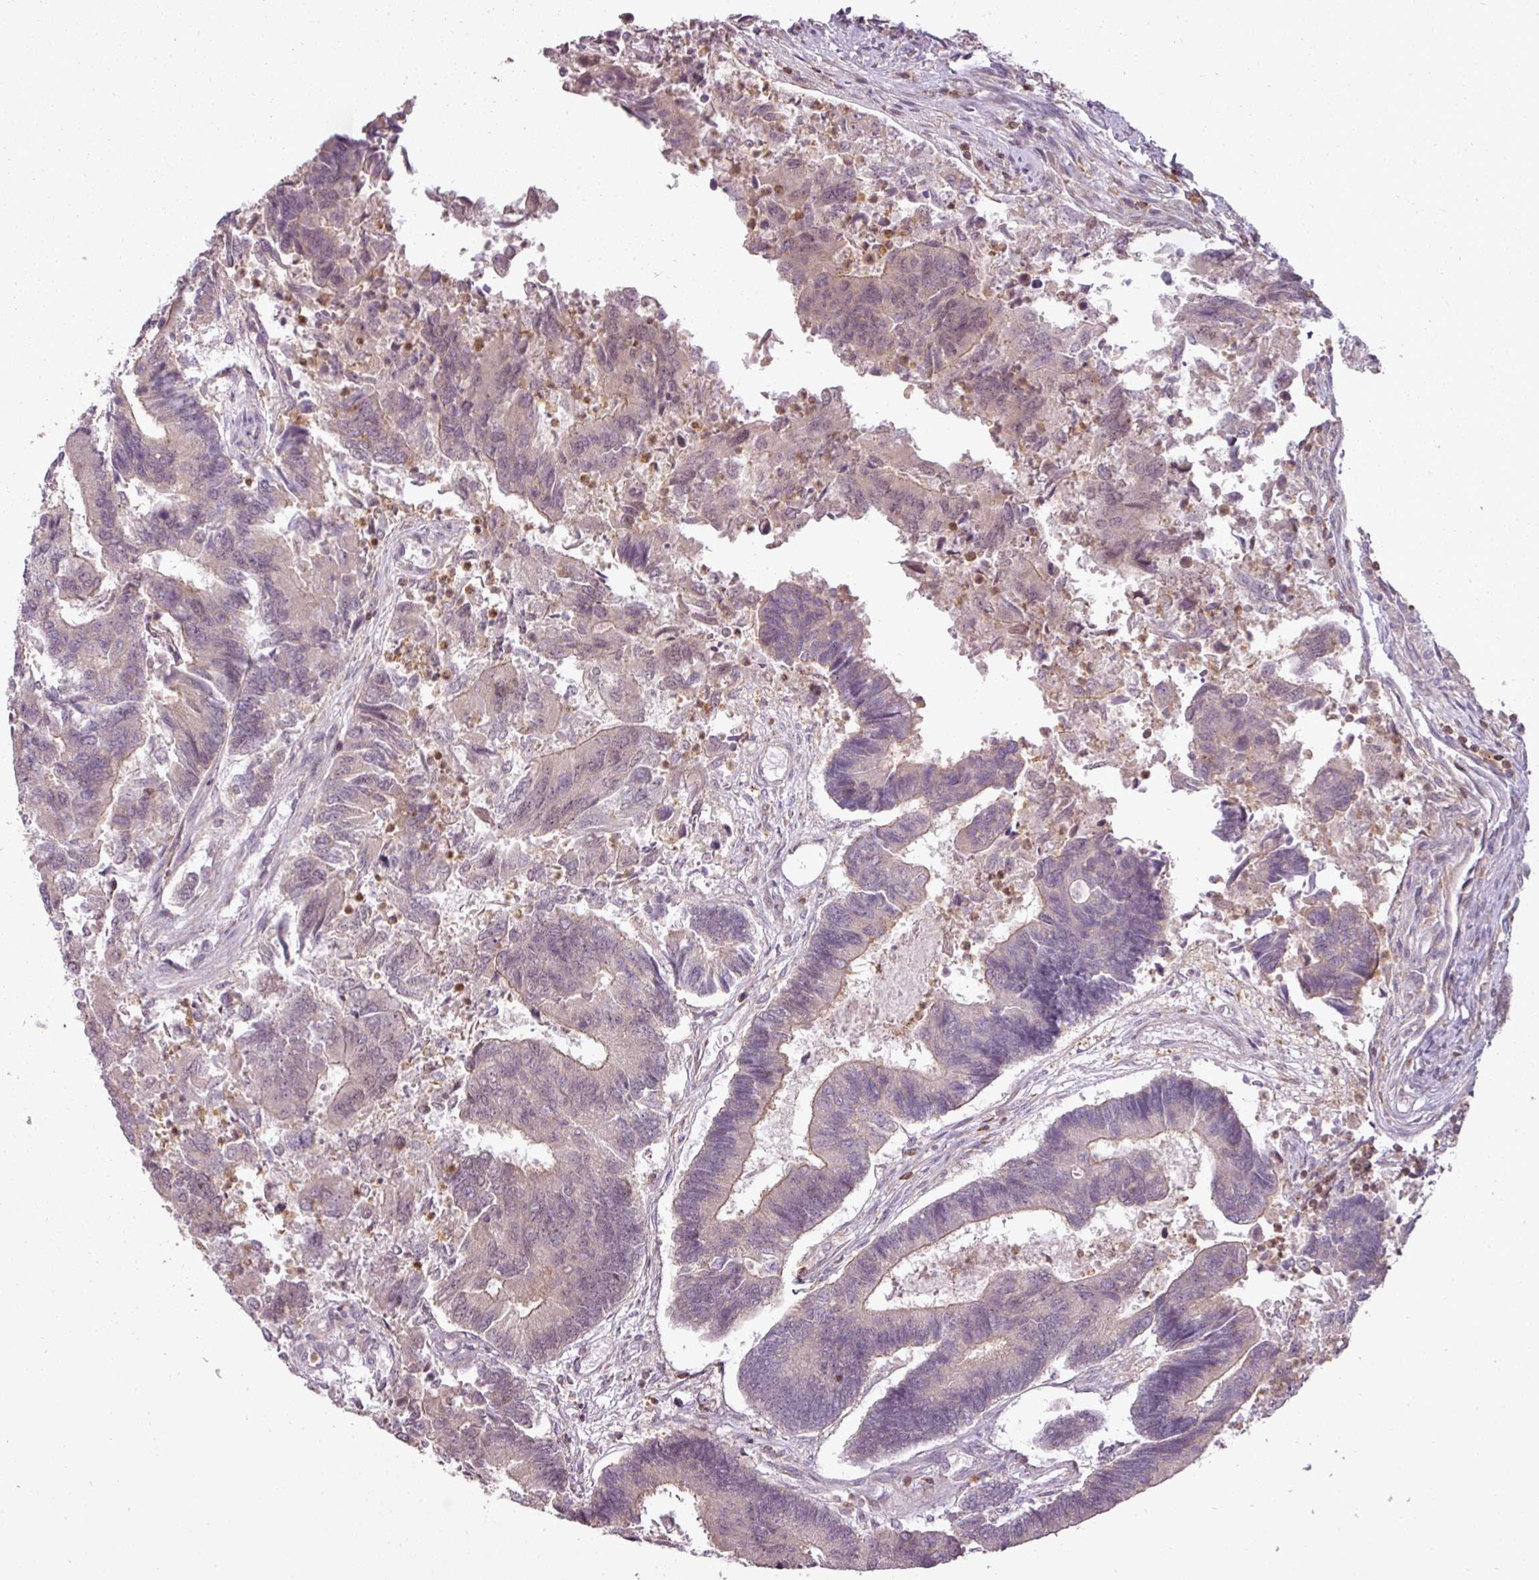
{"staining": {"intensity": "weak", "quantity": "25%-75%", "location": "cytoplasmic/membranous"}, "tissue": "colorectal cancer", "cell_type": "Tumor cells", "image_type": "cancer", "snomed": [{"axis": "morphology", "description": "Adenocarcinoma, NOS"}, {"axis": "topography", "description": "Colon"}], "caption": "Colorectal adenocarcinoma tissue exhibits weak cytoplasmic/membranous staining in about 25%-75% of tumor cells, visualized by immunohistochemistry.", "gene": "STK4", "patient": {"sex": "female", "age": 67}}